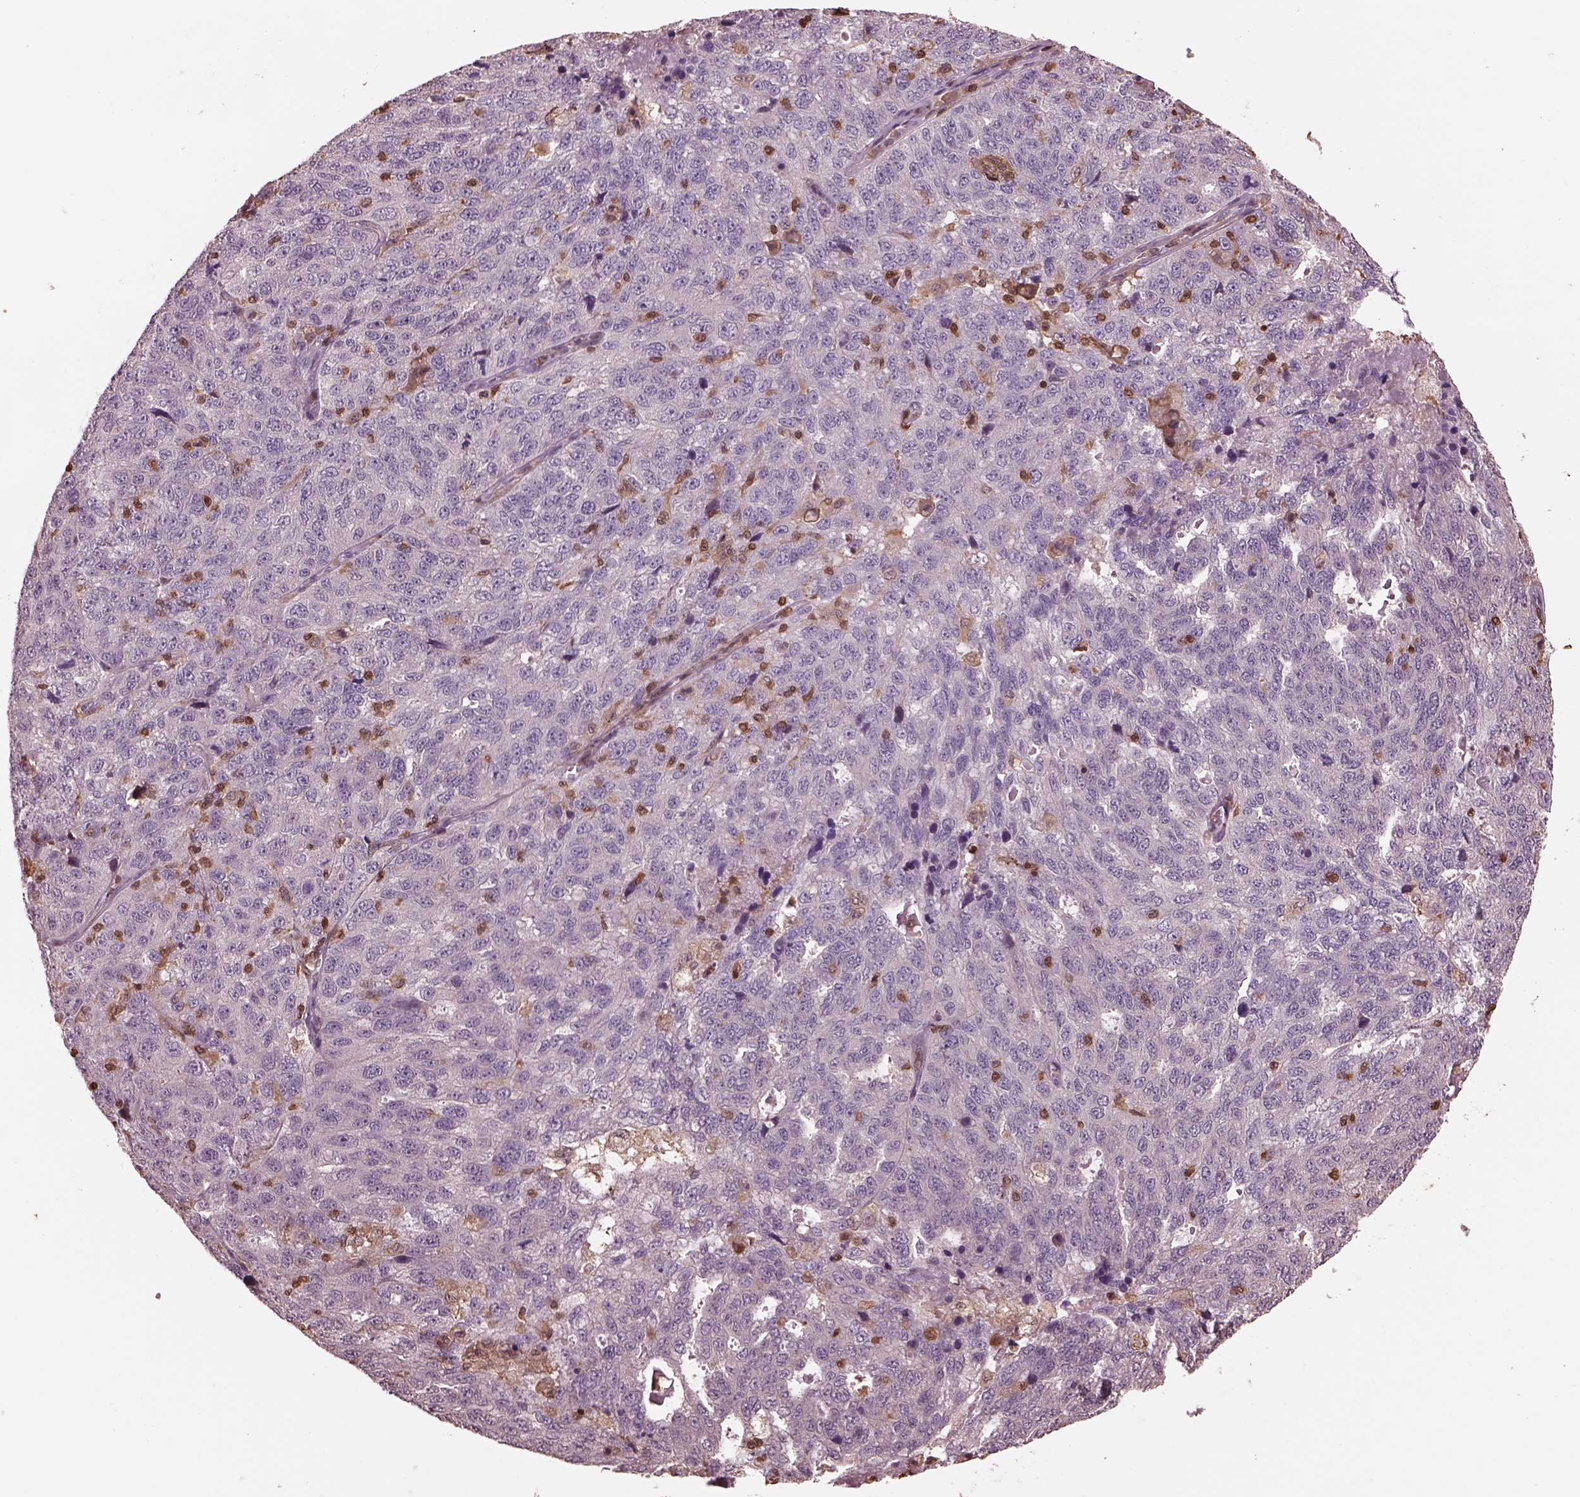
{"staining": {"intensity": "negative", "quantity": "none", "location": "none"}, "tissue": "ovarian cancer", "cell_type": "Tumor cells", "image_type": "cancer", "snomed": [{"axis": "morphology", "description": "Cystadenocarcinoma, serous, NOS"}, {"axis": "topography", "description": "Ovary"}], "caption": "An immunohistochemistry image of ovarian serous cystadenocarcinoma is shown. There is no staining in tumor cells of ovarian serous cystadenocarcinoma.", "gene": "IL31RA", "patient": {"sex": "female", "age": 71}}